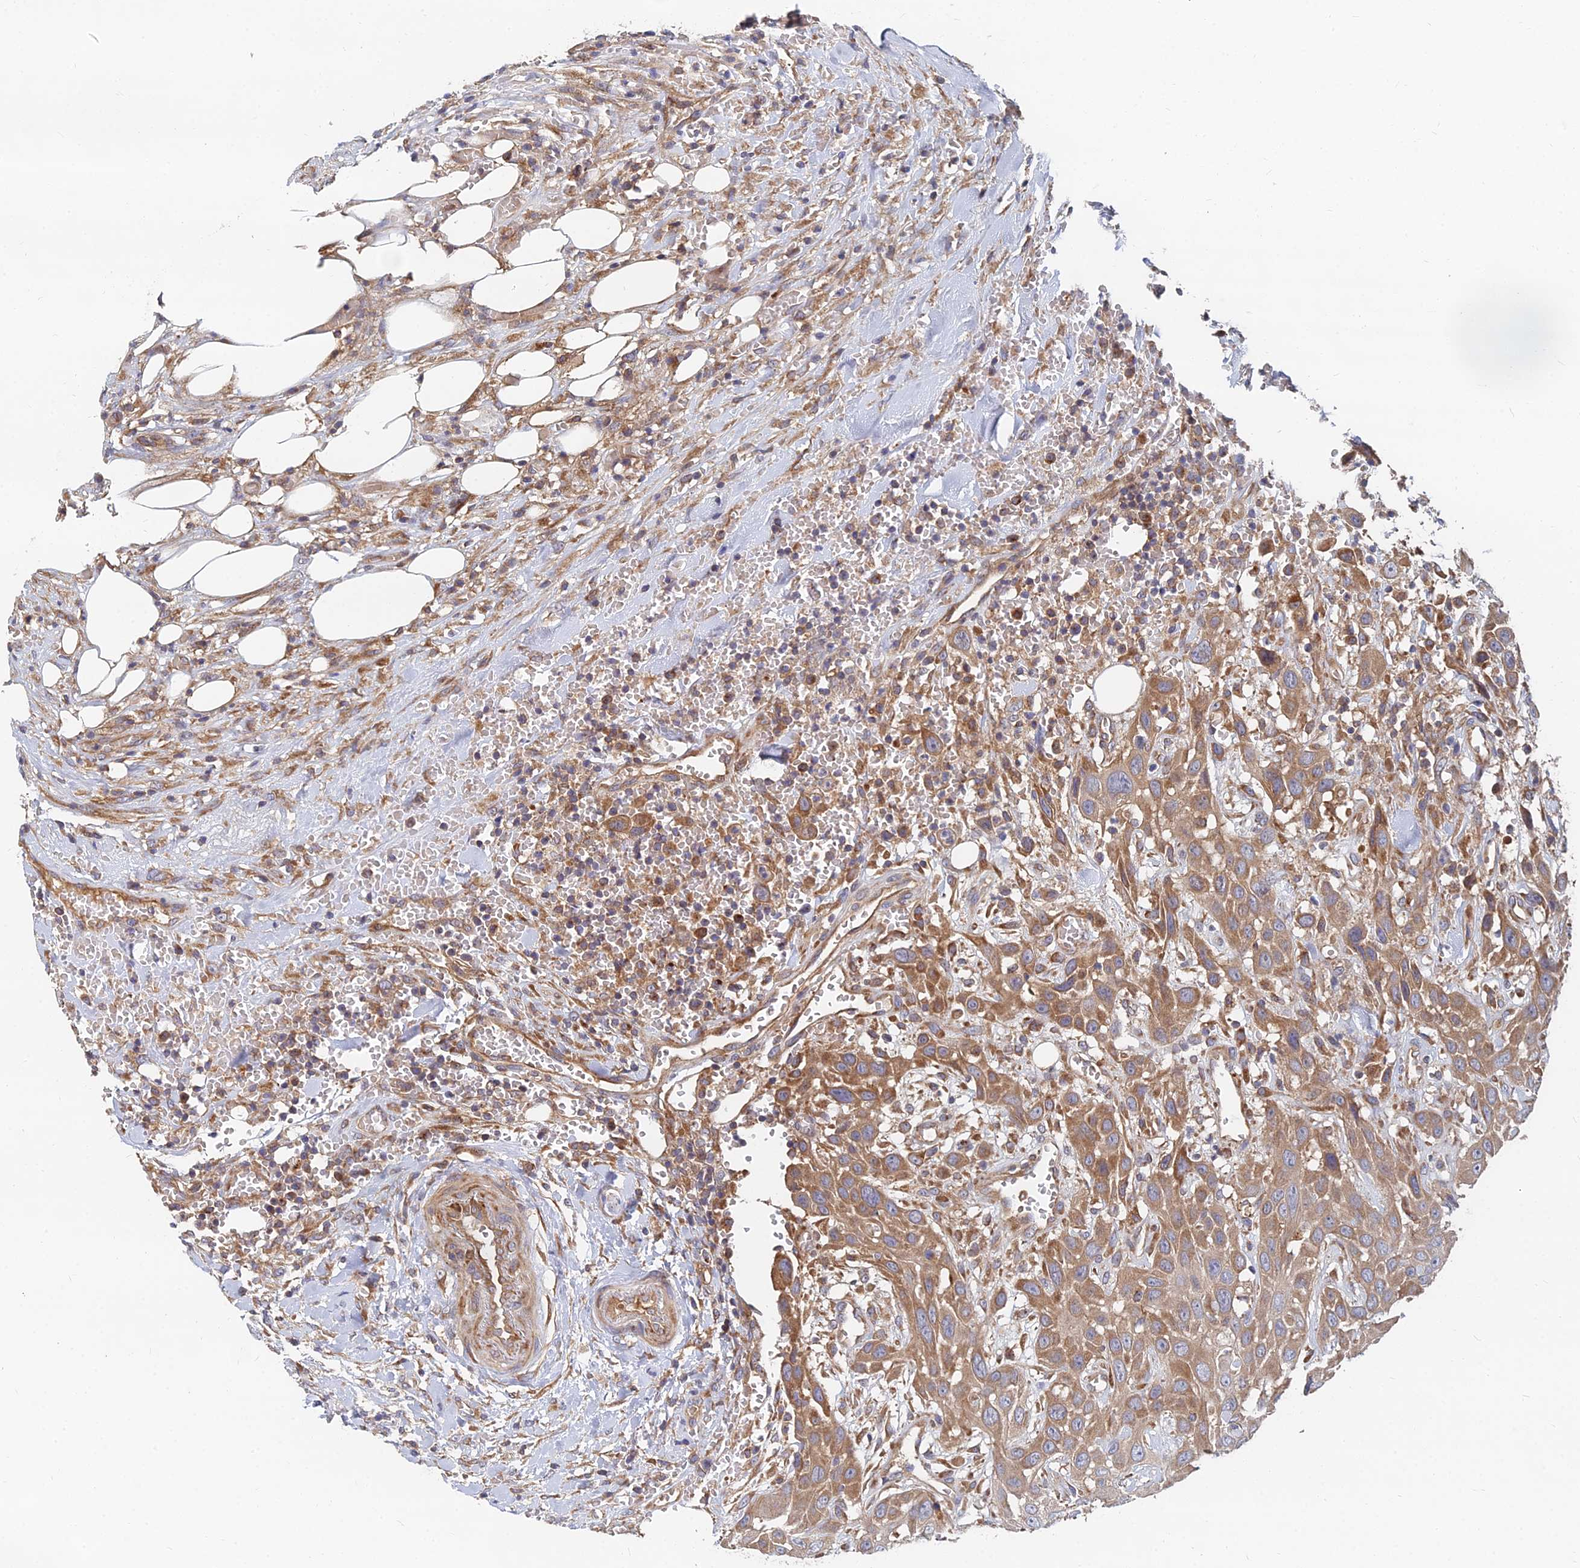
{"staining": {"intensity": "moderate", "quantity": ">75%", "location": "cytoplasmic/membranous"}, "tissue": "head and neck cancer", "cell_type": "Tumor cells", "image_type": "cancer", "snomed": [{"axis": "morphology", "description": "Squamous cell carcinoma, NOS"}, {"axis": "topography", "description": "Head-Neck"}], "caption": "High-power microscopy captured an immunohistochemistry histopathology image of head and neck squamous cell carcinoma, revealing moderate cytoplasmic/membranous positivity in approximately >75% of tumor cells.", "gene": "CCZ1", "patient": {"sex": "male", "age": 81}}